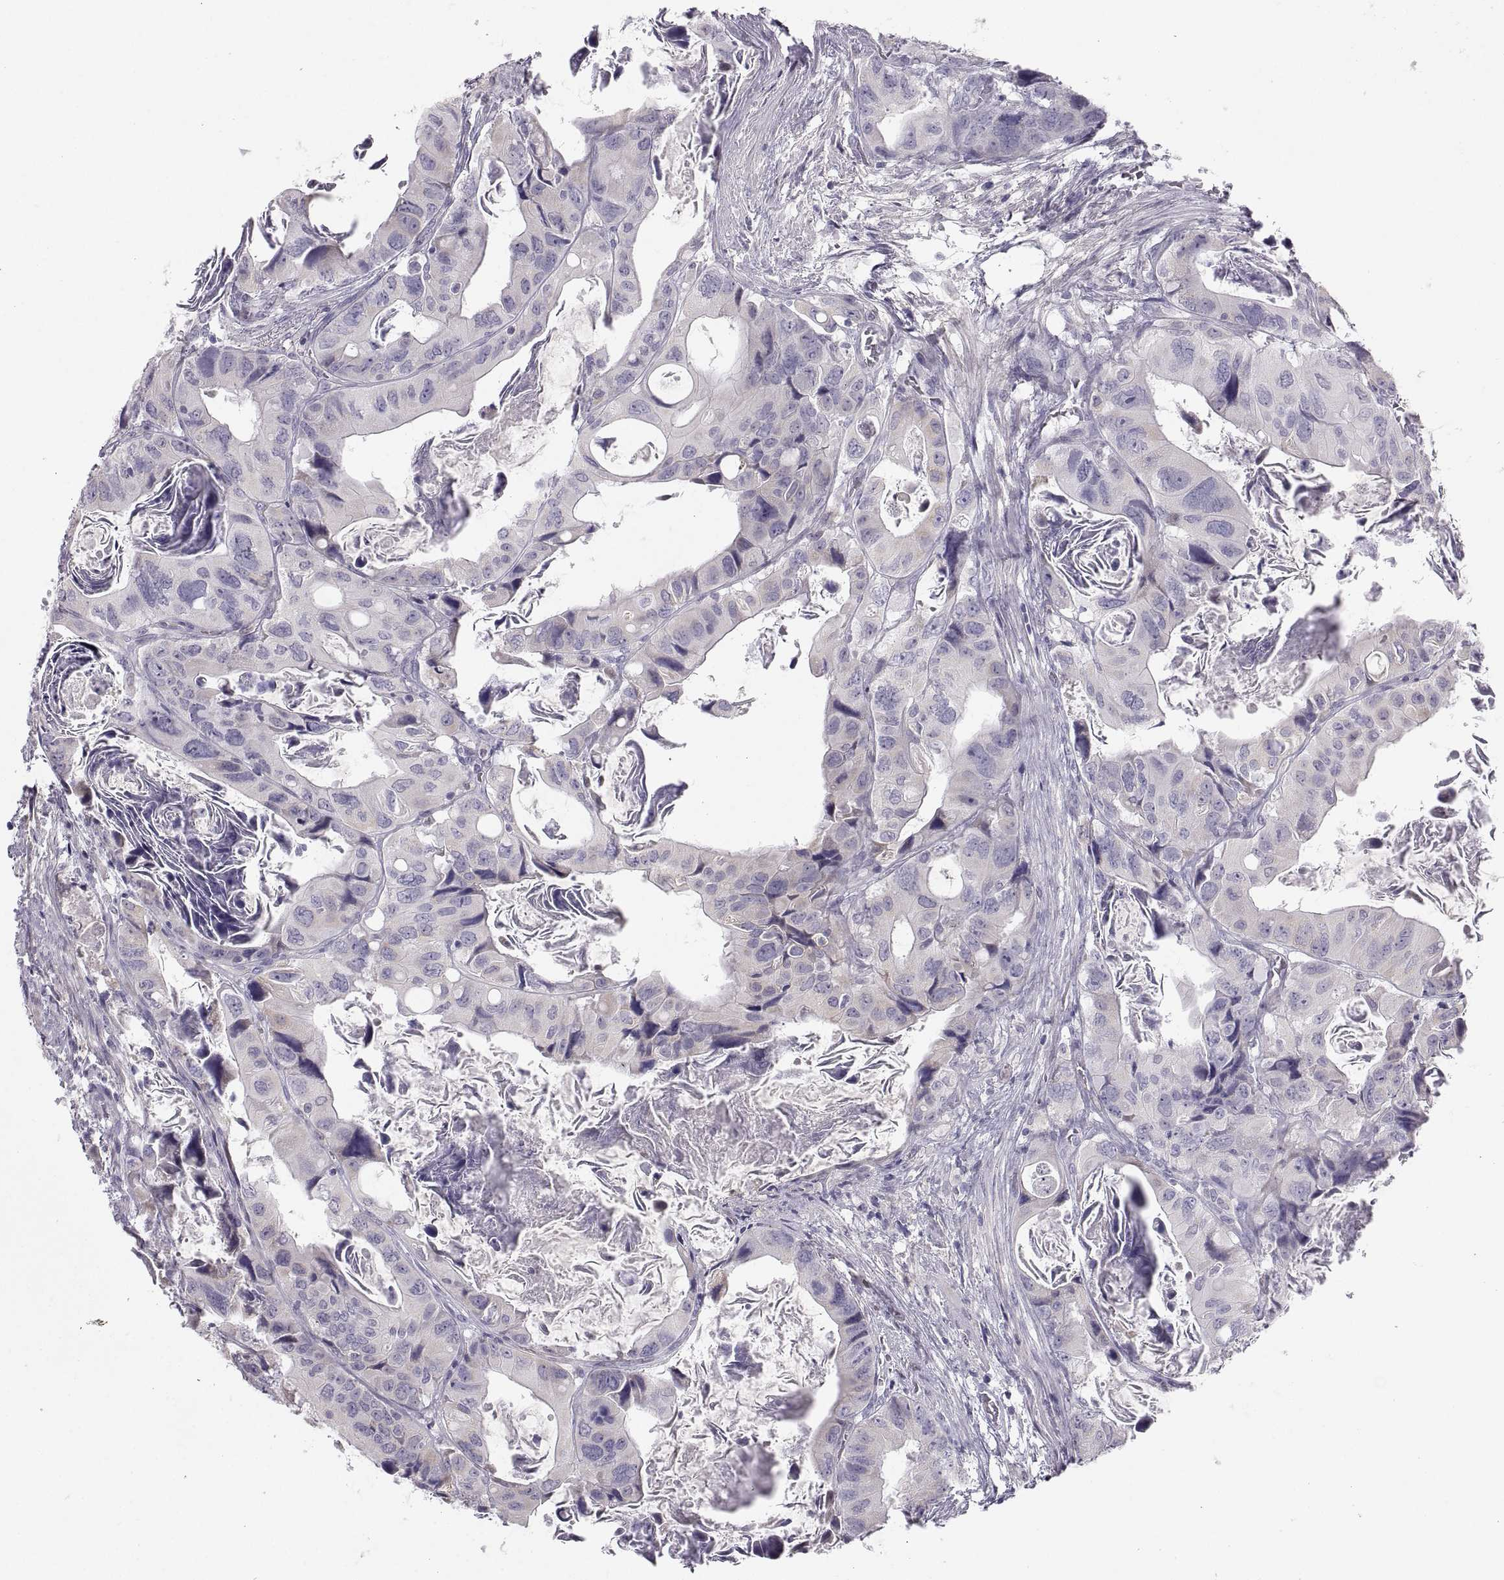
{"staining": {"intensity": "negative", "quantity": "none", "location": "none"}, "tissue": "colorectal cancer", "cell_type": "Tumor cells", "image_type": "cancer", "snomed": [{"axis": "morphology", "description": "Adenocarcinoma, NOS"}, {"axis": "topography", "description": "Rectum"}], "caption": "This is an IHC histopathology image of human colorectal cancer (adenocarcinoma). There is no positivity in tumor cells.", "gene": "ZNF185", "patient": {"sex": "male", "age": 64}}